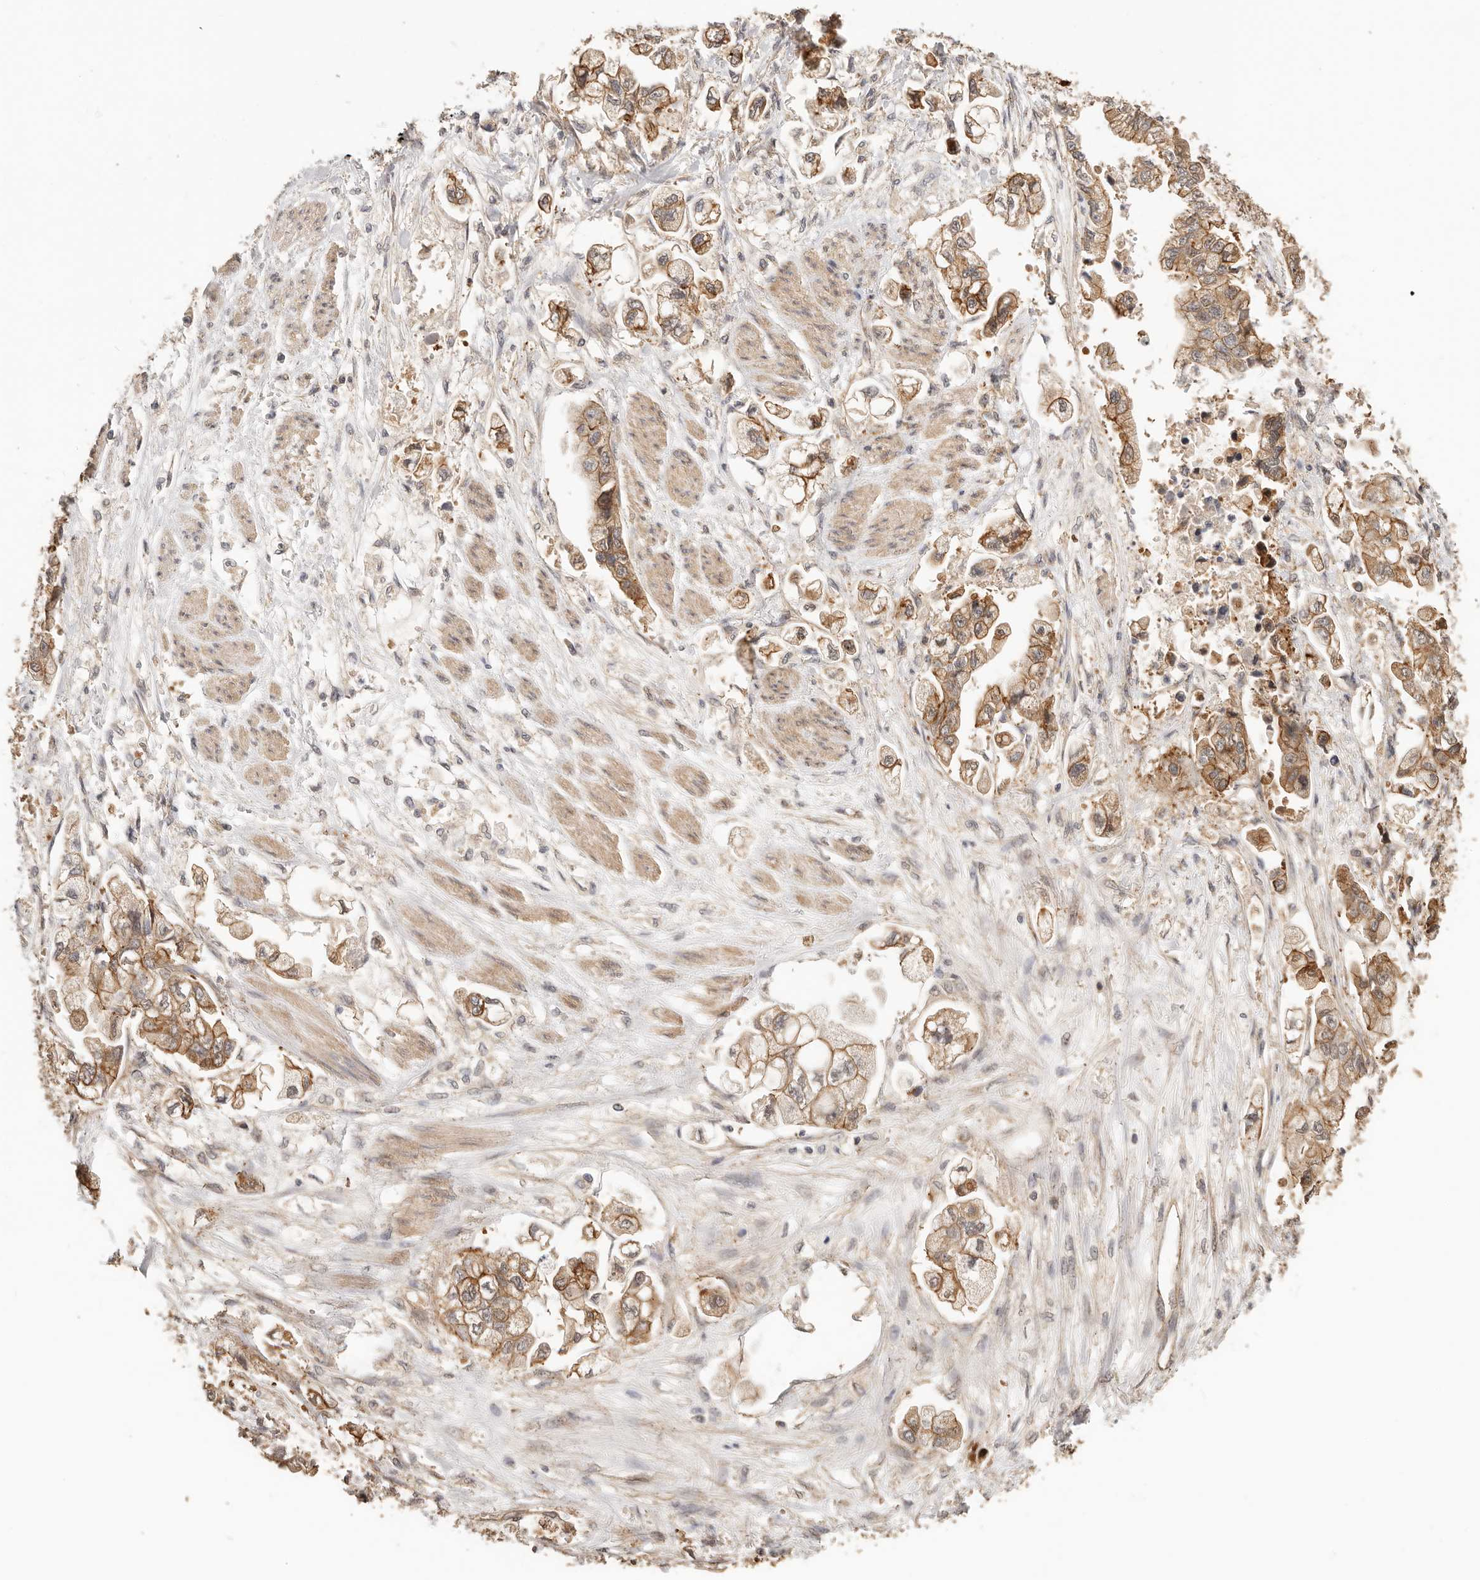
{"staining": {"intensity": "moderate", "quantity": ">75%", "location": "cytoplasmic/membranous"}, "tissue": "stomach cancer", "cell_type": "Tumor cells", "image_type": "cancer", "snomed": [{"axis": "morphology", "description": "Adenocarcinoma, NOS"}, {"axis": "topography", "description": "Stomach"}], "caption": "Immunohistochemical staining of human stomach cancer demonstrates moderate cytoplasmic/membranous protein positivity in about >75% of tumor cells. The protein of interest is shown in brown color, while the nuclei are stained blue.", "gene": "AFDN", "patient": {"sex": "male", "age": 62}}